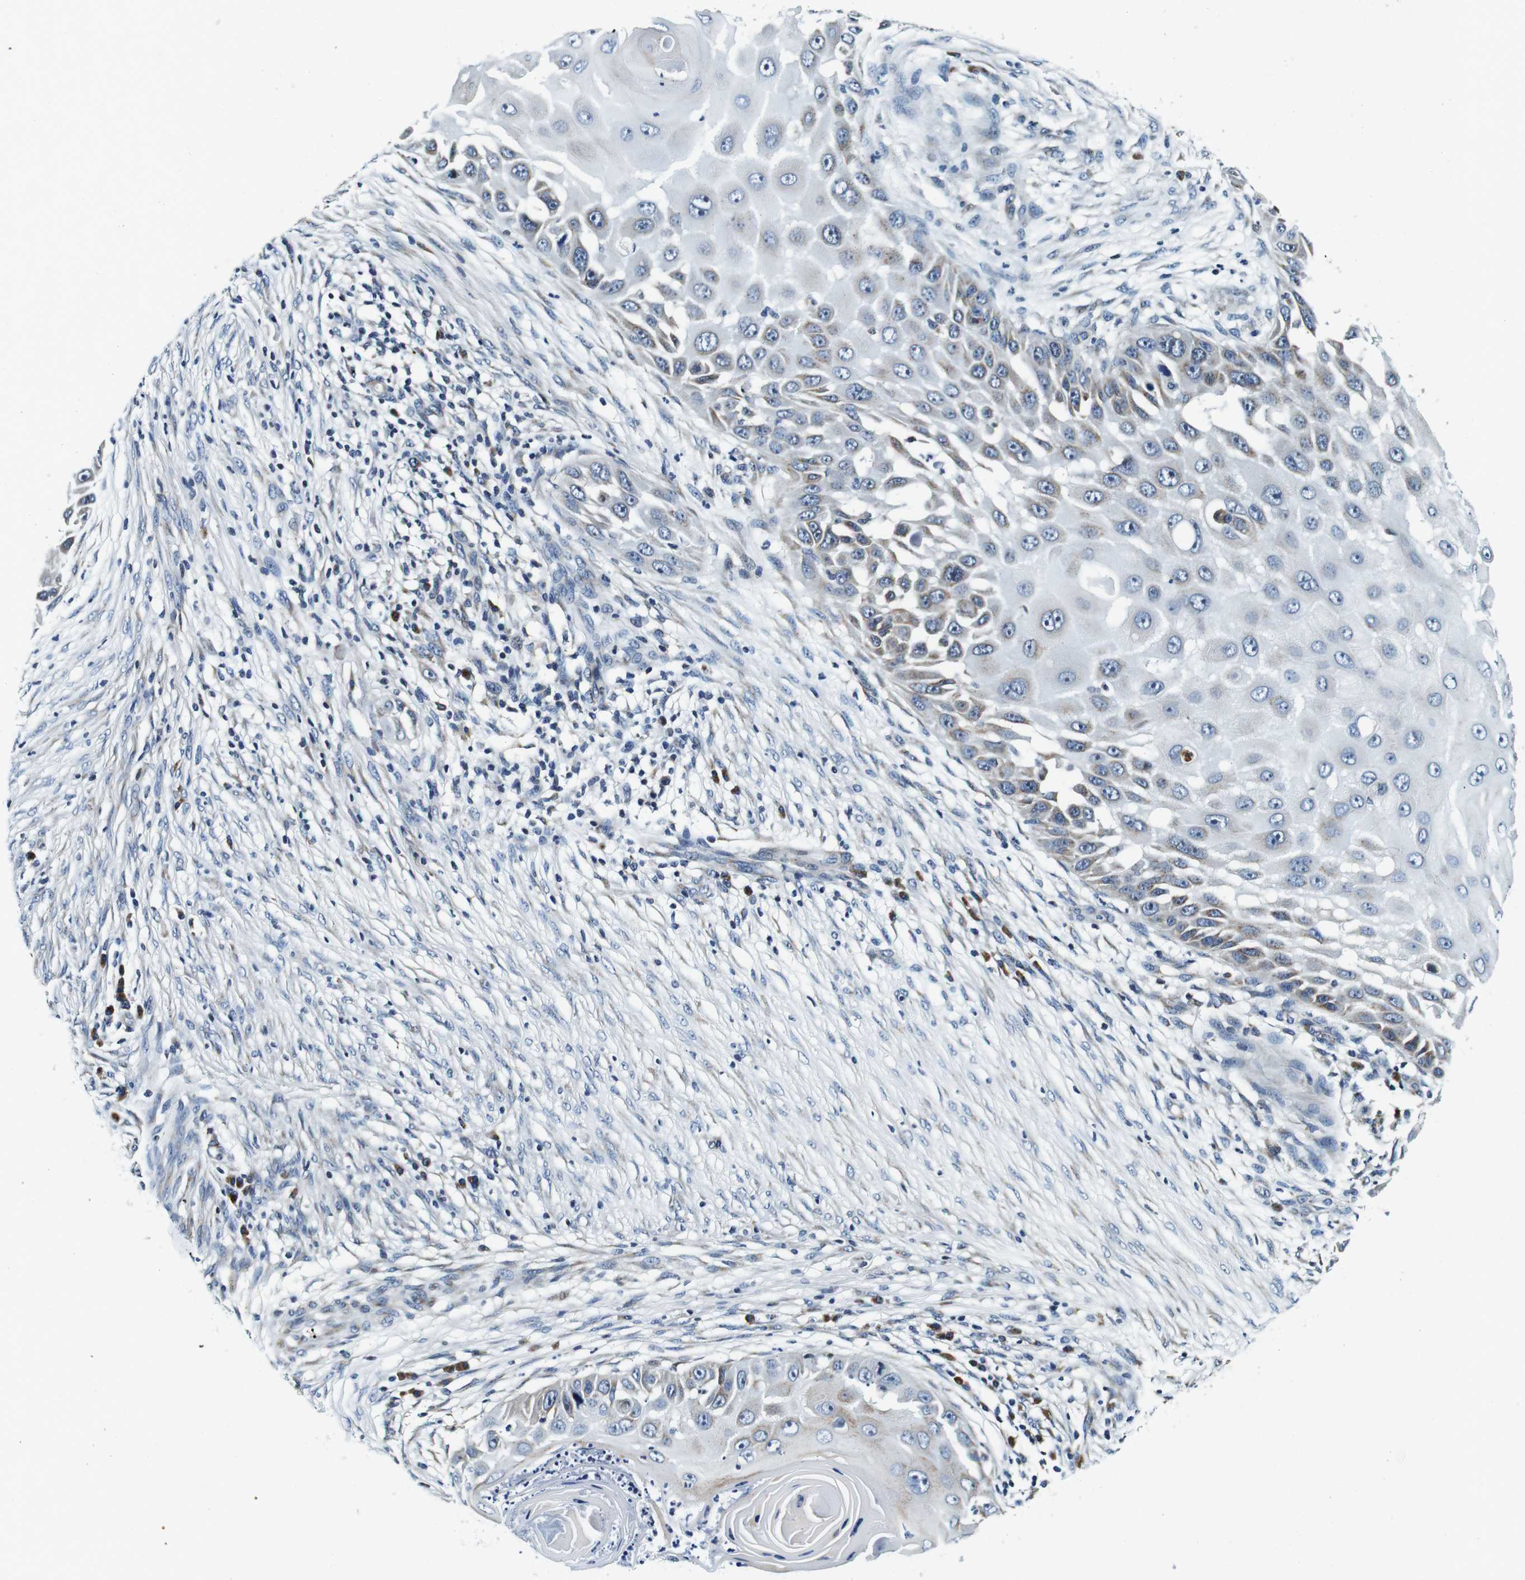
{"staining": {"intensity": "weak", "quantity": "25%-75%", "location": "cytoplasmic/membranous"}, "tissue": "skin cancer", "cell_type": "Tumor cells", "image_type": "cancer", "snomed": [{"axis": "morphology", "description": "Squamous cell carcinoma, NOS"}, {"axis": "topography", "description": "Skin"}], "caption": "Weak cytoplasmic/membranous staining for a protein is identified in about 25%-75% of tumor cells of squamous cell carcinoma (skin) using immunohistochemistry (IHC).", "gene": "FAR2", "patient": {"sex": "female", "age": 44}}